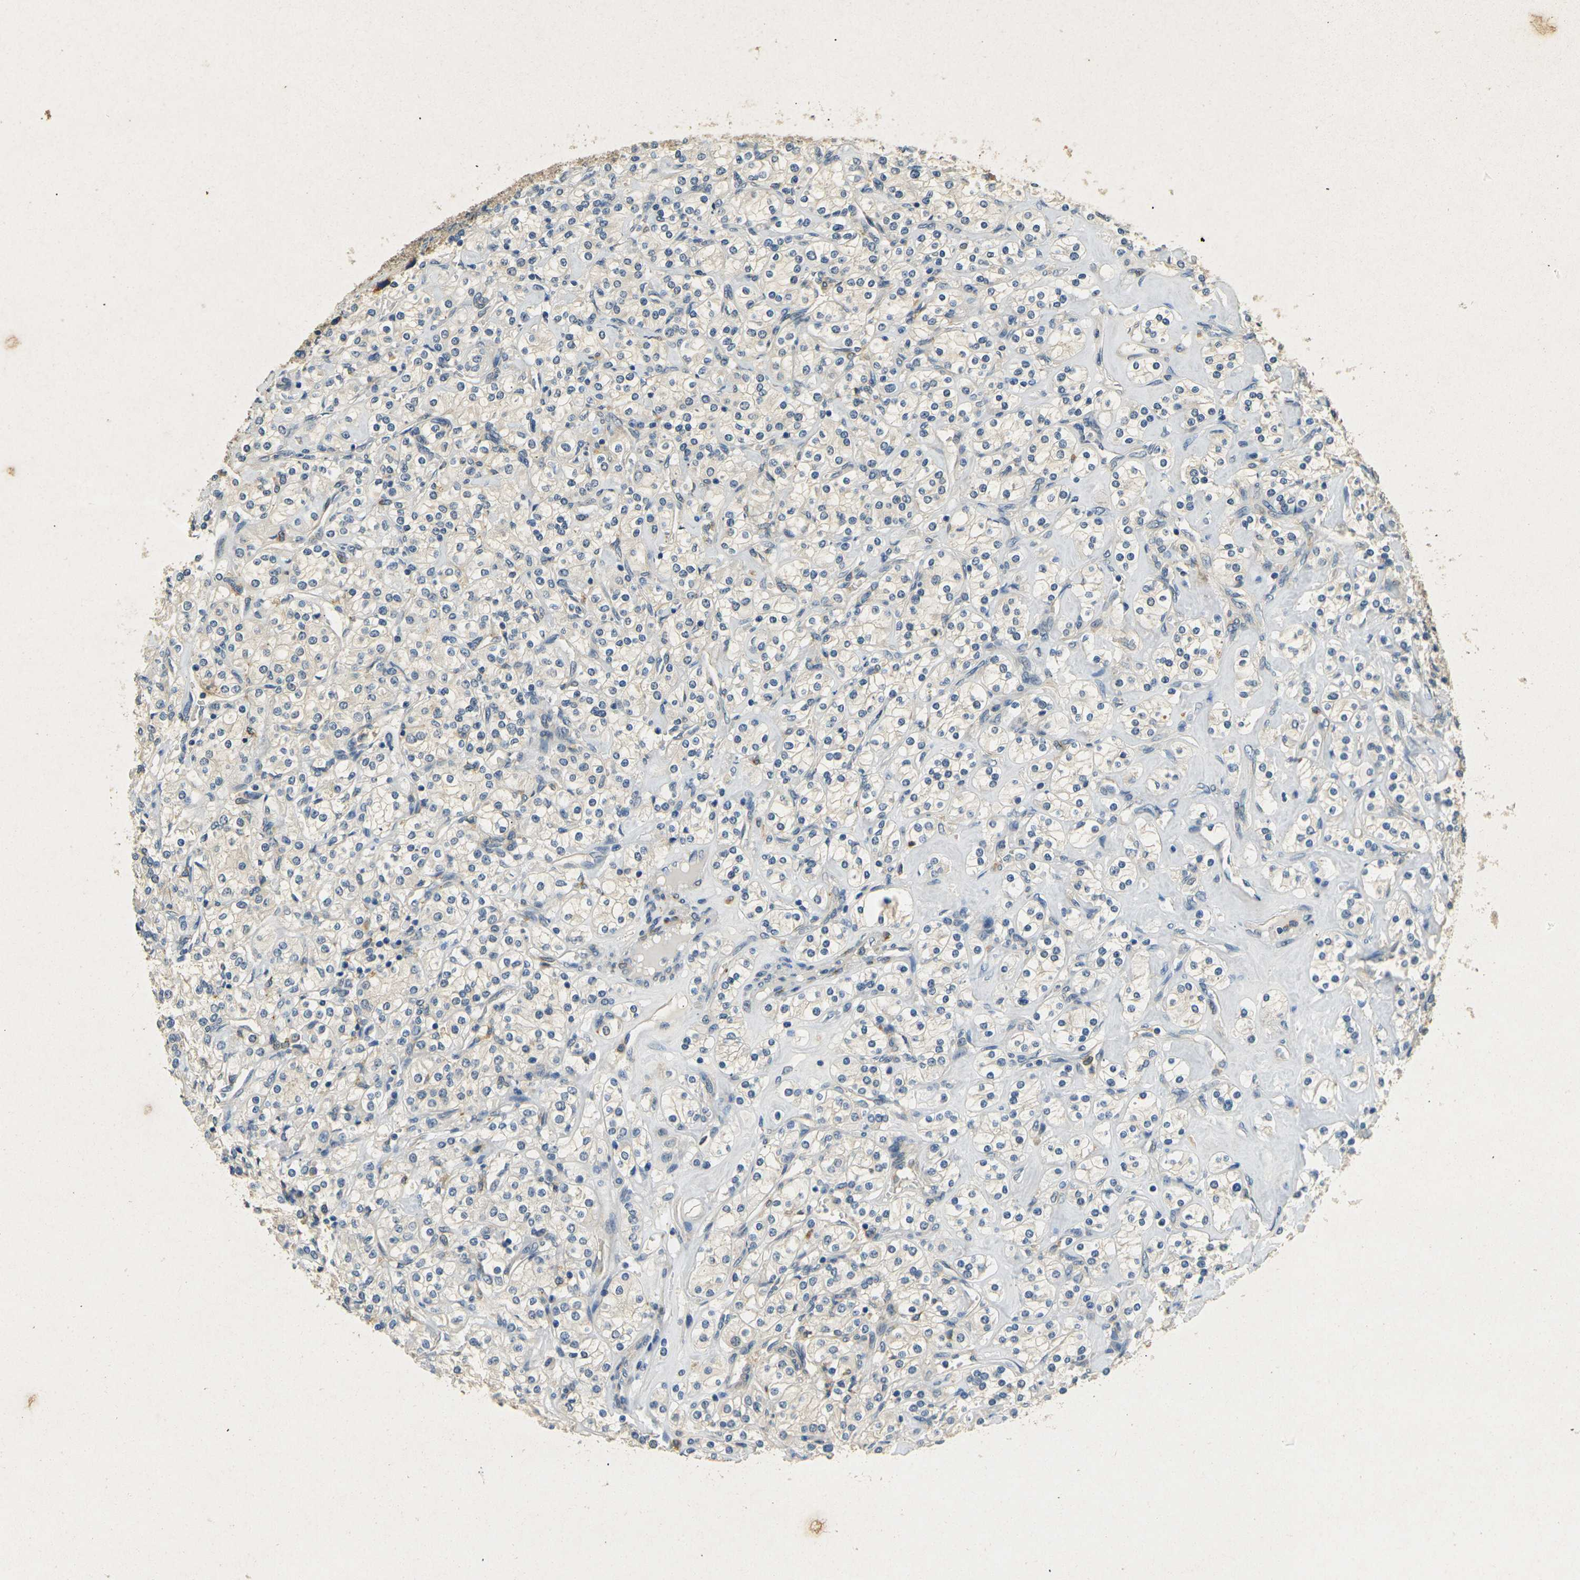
{"staining": {"intensity": "weak", "quantity": "<25%", "location": "cytoplasmic/membranous"}, "tissue": "renal cancer", "cell_type": "Tumor cells", "image_type": "cancer", "snomed": [{"axis": "morphology", "description": "Adenocarcinoma, NOS"}, {"axis": "topography", "description": "Kidney"}], "caption": "Tumor cells are negative for protein expression in human adenocarcinoma (renal).", "gene": "SORT1", "patient": {"sex": "male", "age": 77}}